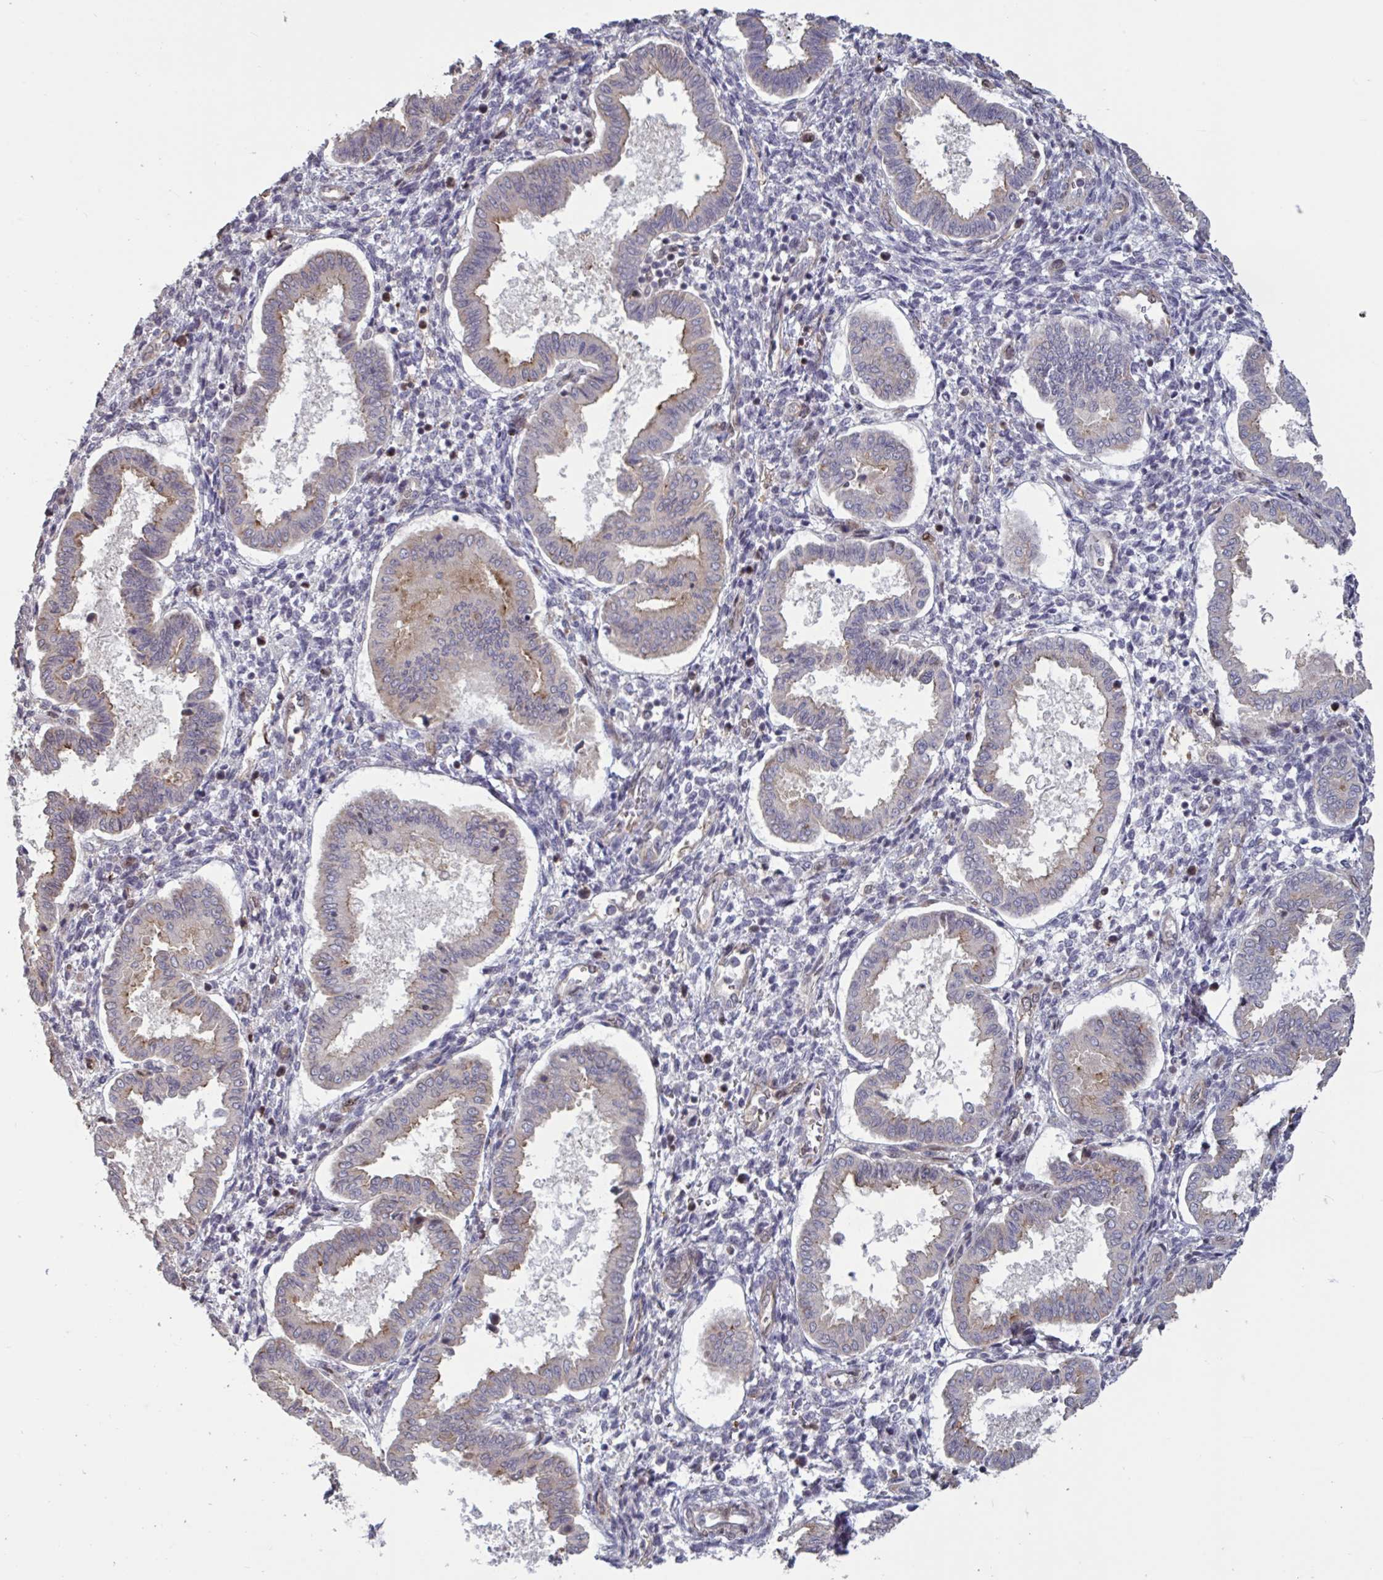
{"staining": {"intensity": "negative", "quantity": "none", "location": "none"}, "tissue": "endometrium", "cell_type": "Cells in endometrial stroma", "image_type": "normal", "snomed": [{"axis": "morphology", "description": "Normal tissue, NOS"}, {"axis": "topography", "description": "Endometrium"}], "caption": "DAB immunohistochemical staining of normal endometrium exhibits no significant staining in cells in endometrial stroma.", "gene": "IPO5", "patient": {"sex": "female", "age": 24}}